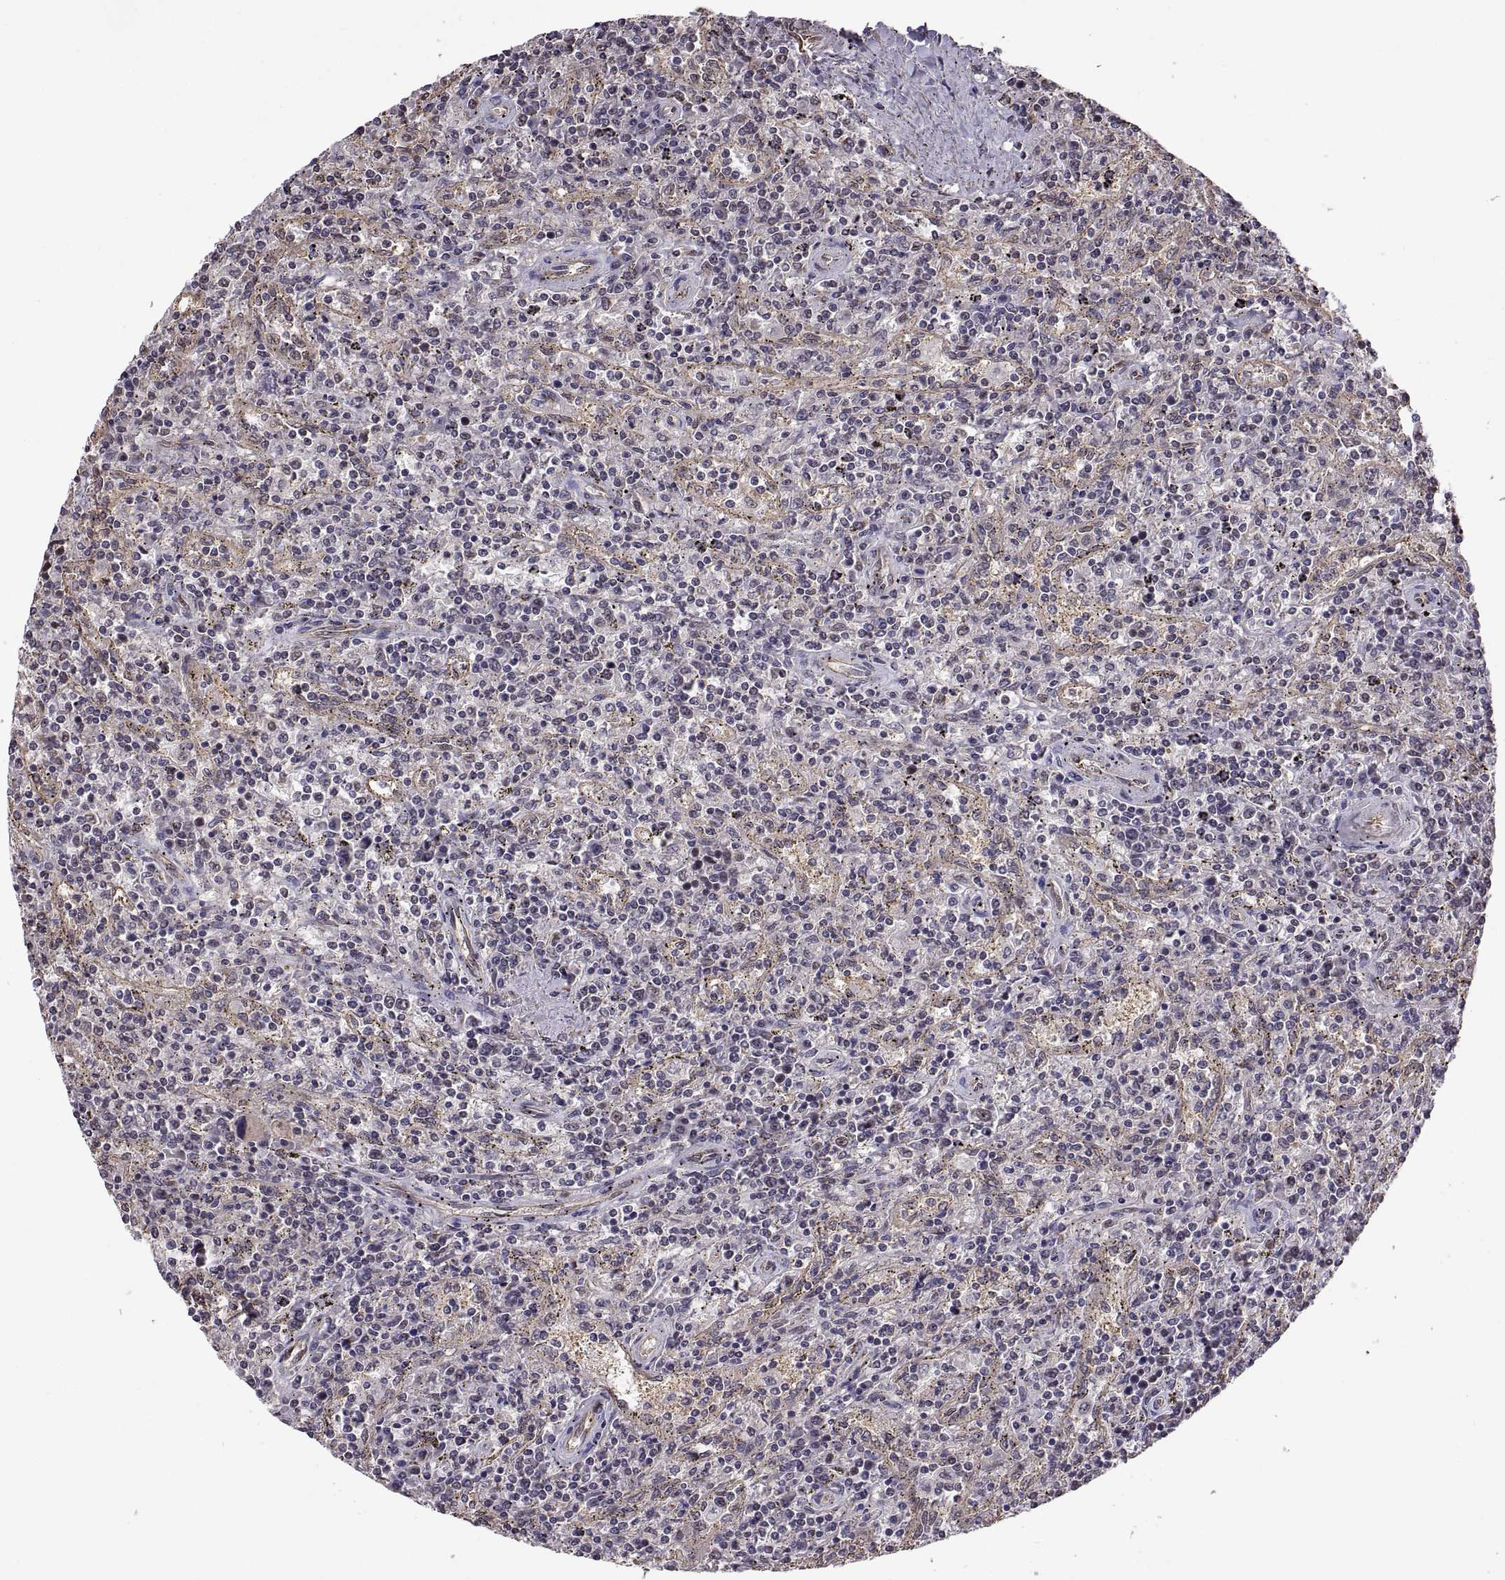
{"staining": {"intensity": "negative", "quantity": "none", "location": "none"}, "tissue": "lymphoma", "cell_type": "Tumor cells", "image_type": "cancer", "snomed": [{"axis": "morphology", "description": "Malignant lymphoma, non-Hodgkin's type, Low grade"}, {"axis": "topography", "description": "Spleen"}], "caption": "Immunohistochemistry (IHC) histopathology image of malignant lymphoma, non-Hodgkin's type (low-grade) stained for a protein (brown), which exhibits no staining in tumor cells. (Brightfield microscopy of DAB (3,3'-diaminobenzidine) immunohistochemistry at high magnification).", "gene": "ARRB1", "patient": {"sex": "male", "age": 62}}